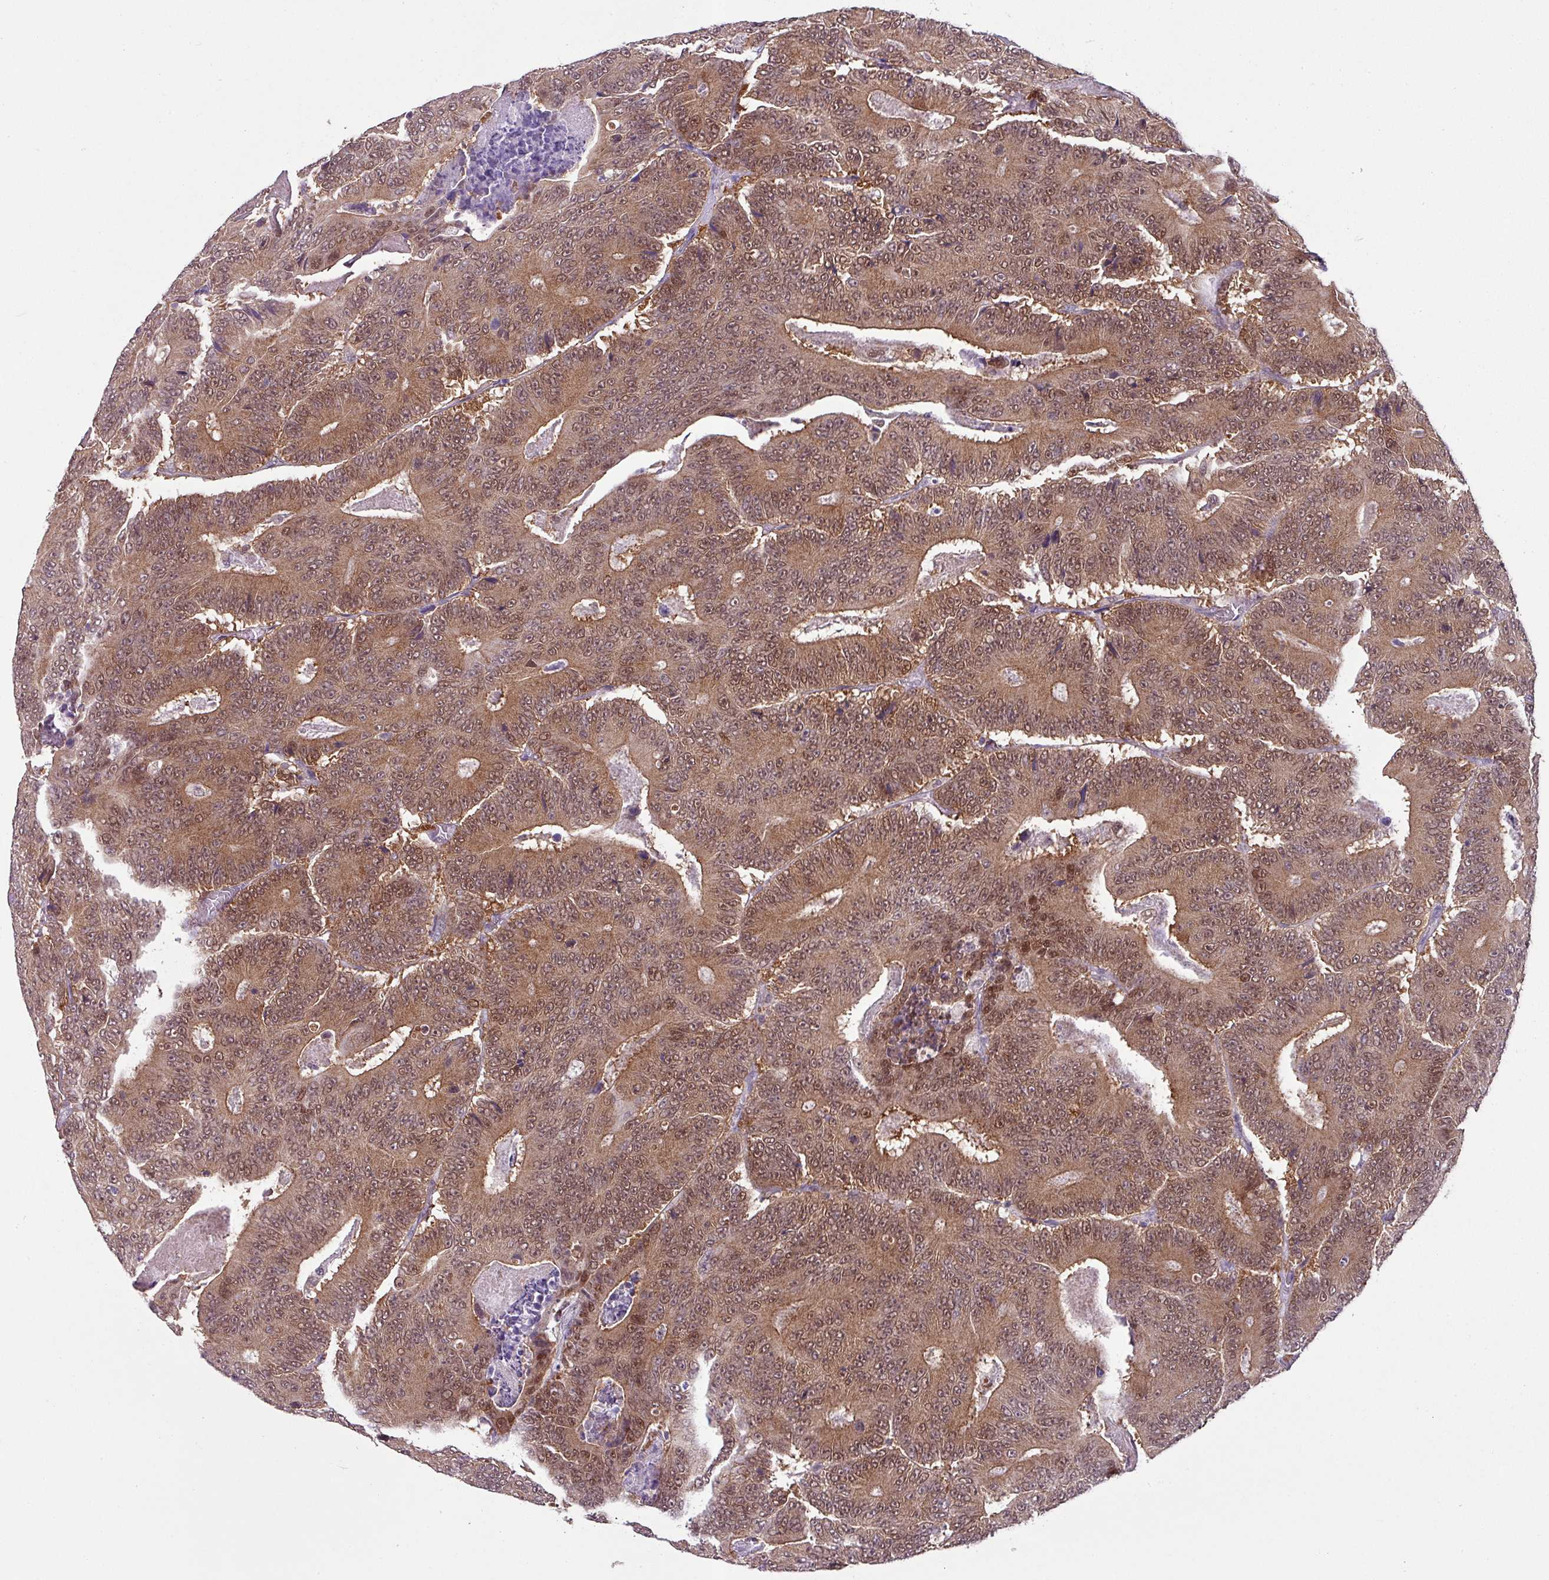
{"staining": {"intensity": "moderate", "quantity": ">75%", "location": "cytoplasmic/membranous,nuclear"}, "tissue": "colorectal cancer", "cell_type": "Tumor cells", "image_type": "cancer", "snomed": [{"axis": "morphology", "description": "Adenocarcinoma, NOS"}, {"axis": "topography", "description": "Colon"}], "caption": "Human adenocarcinoma (colorectal) stained with a protein marker exhibits moderate staining in tumor cells.", "gene": "TTLL12", "patient": {"sex": "male", "age": 83}}